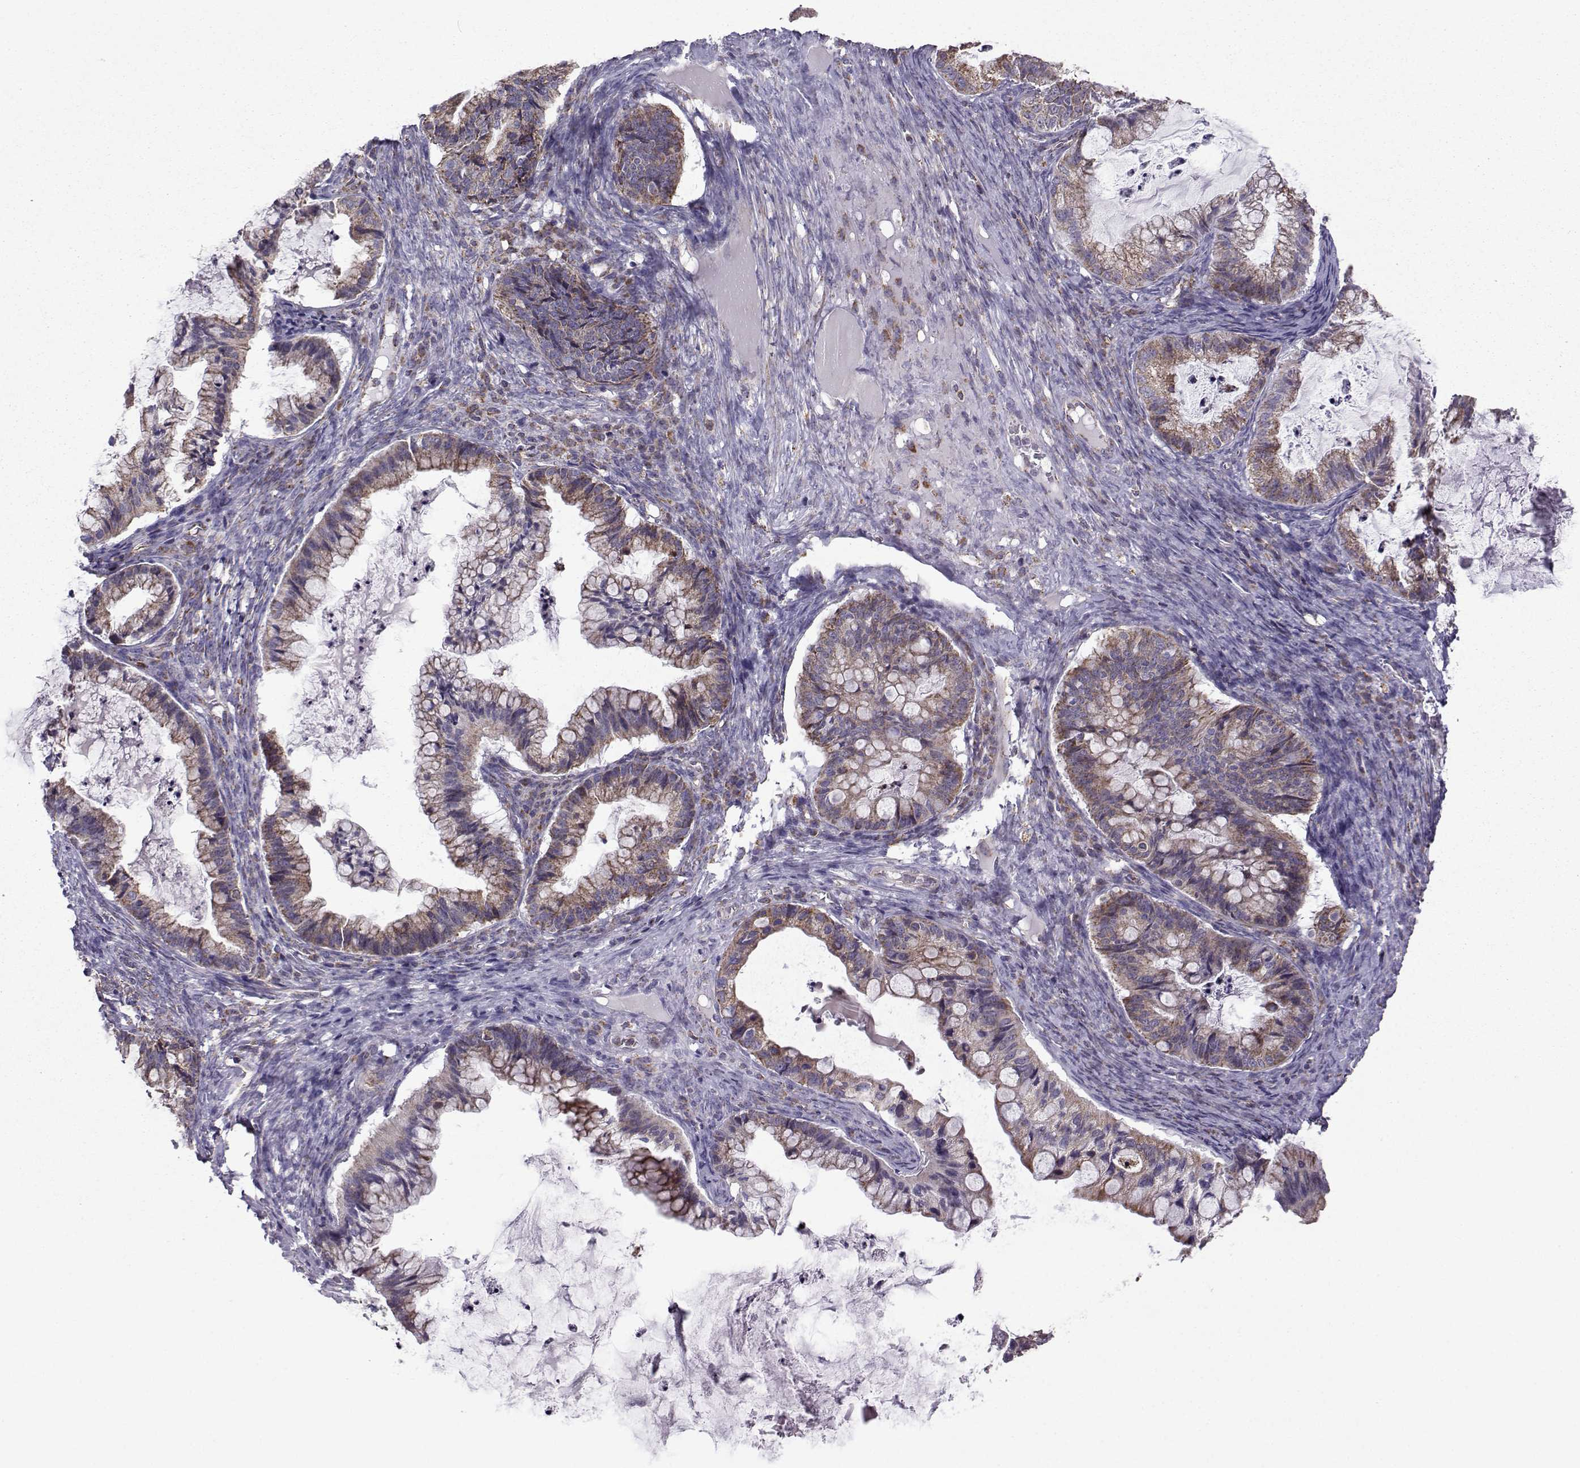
{"staining": {"intensity": "moderate", "quantity": ">75%", "location": "cytoplasmic/membranous"}, "tissue": "ovarian cancer", "cell_type": "Tumor cells", "image_type": "cancer", "snomed": [{"axis": "morphology", "description": "Cystadenocarcinoma, mucinous, NOS"}, {"axis": "topography", "description": "Ovary"}], "caption": "Protein staining demonstrates moderate cytoplasmic/membranous staining in approximately >75% of tumor cells in ovarian cancer (mucinous cystadenocarcinoma).", "gene": "NECAB3", "patient": {"sex": "female", "age": 57}}